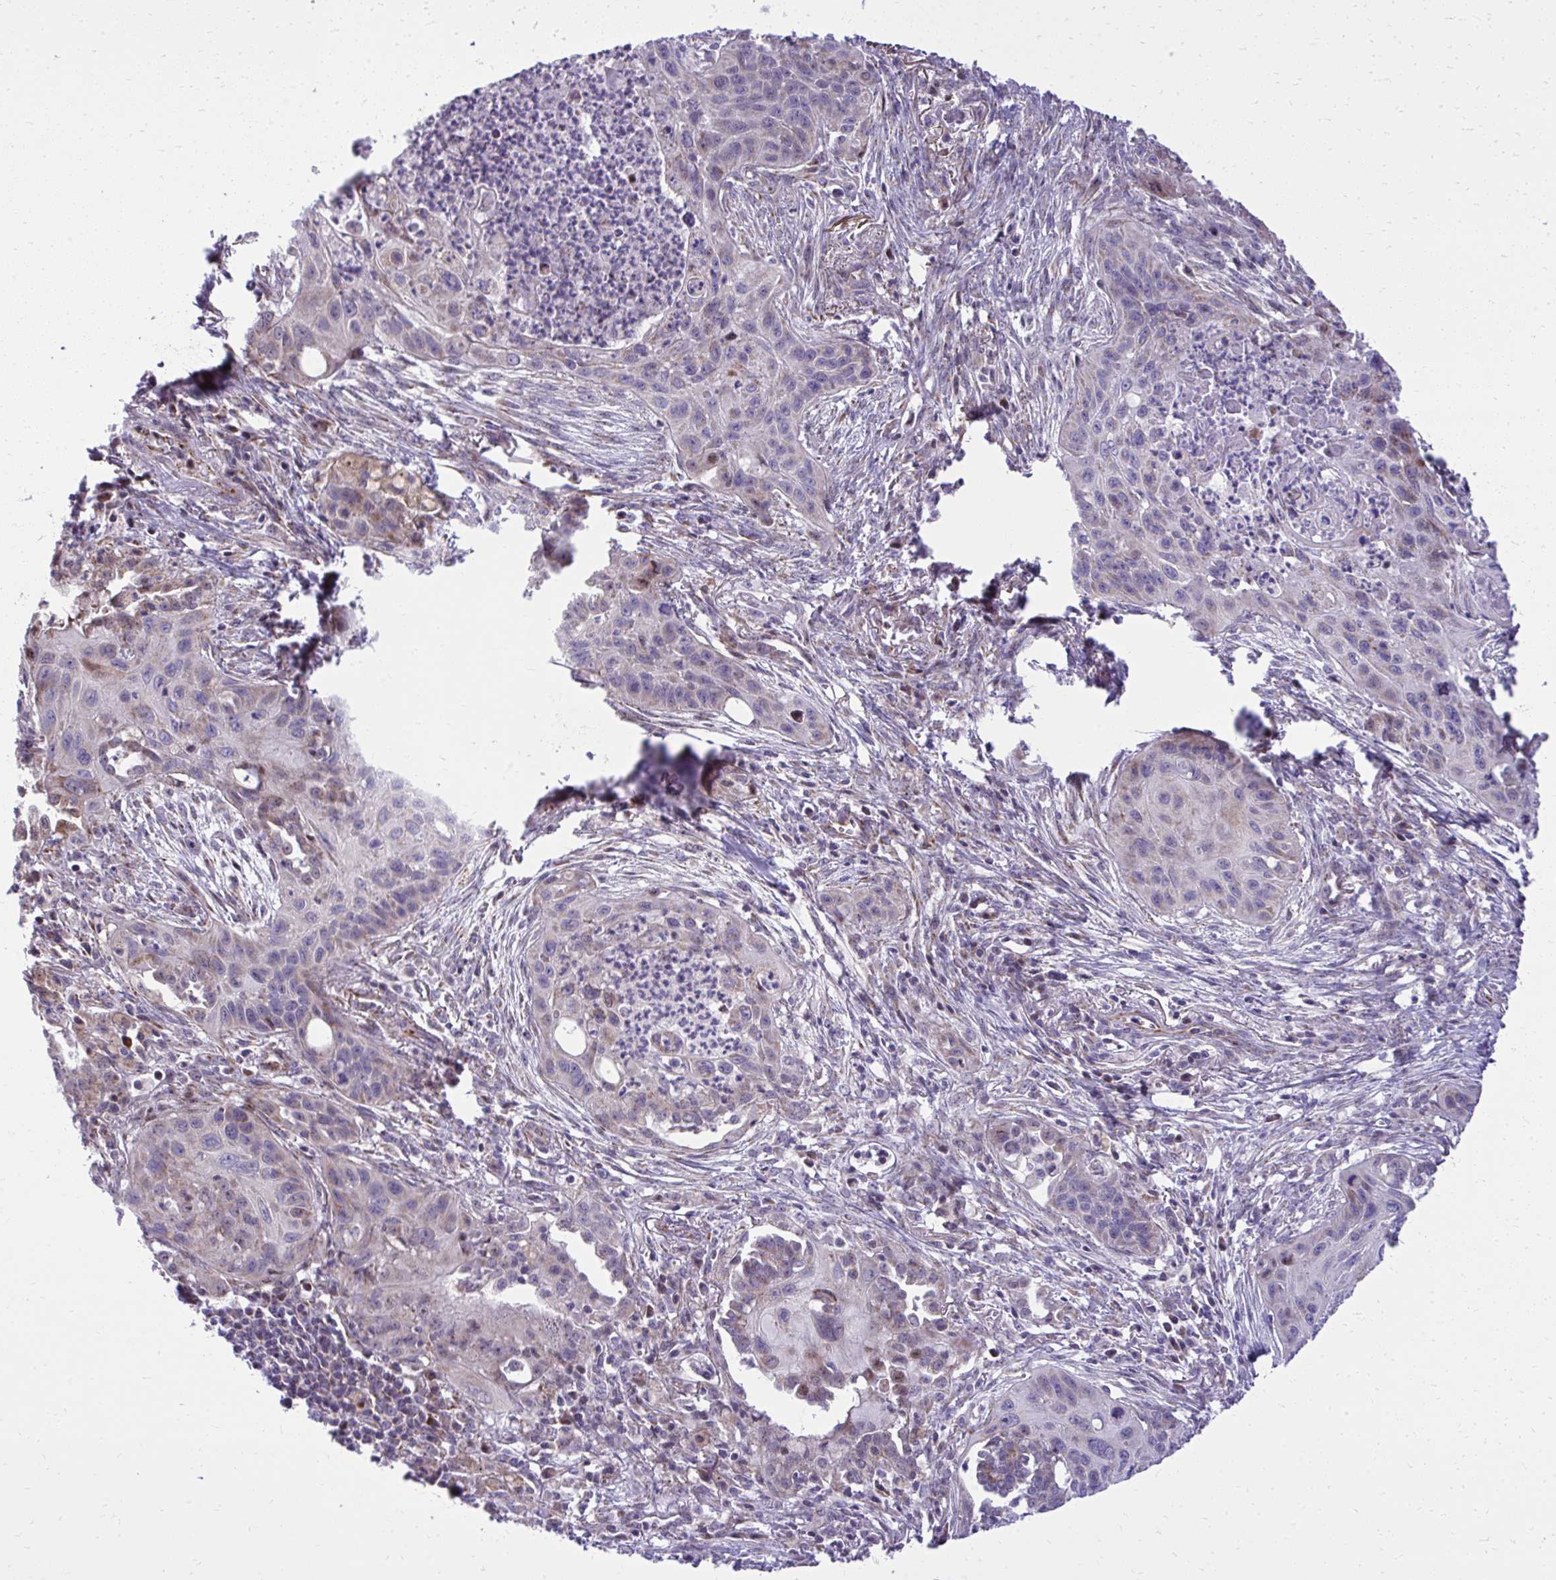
{"staining": {"intensity": "moderate", "quantity": "<25%", "location": "cytoplasmic/membranous"}, "tissue": "lung cancer", "cell_type": "Tumor cells", "image_type": "cancer", "snomed": [{"axis": "morphology", "description": "Squamous cell carcinoma, NOS"}, {"axis": "topography", "description": "Lung"}], "caption": "Squamous cell carcinoma (lung) stained for a protein exhibits moderate cytoplasmic/membranous positivity in tumor cells.", "gene": "GPRIN3", "patient": {"sex": "male", "age": 71}}